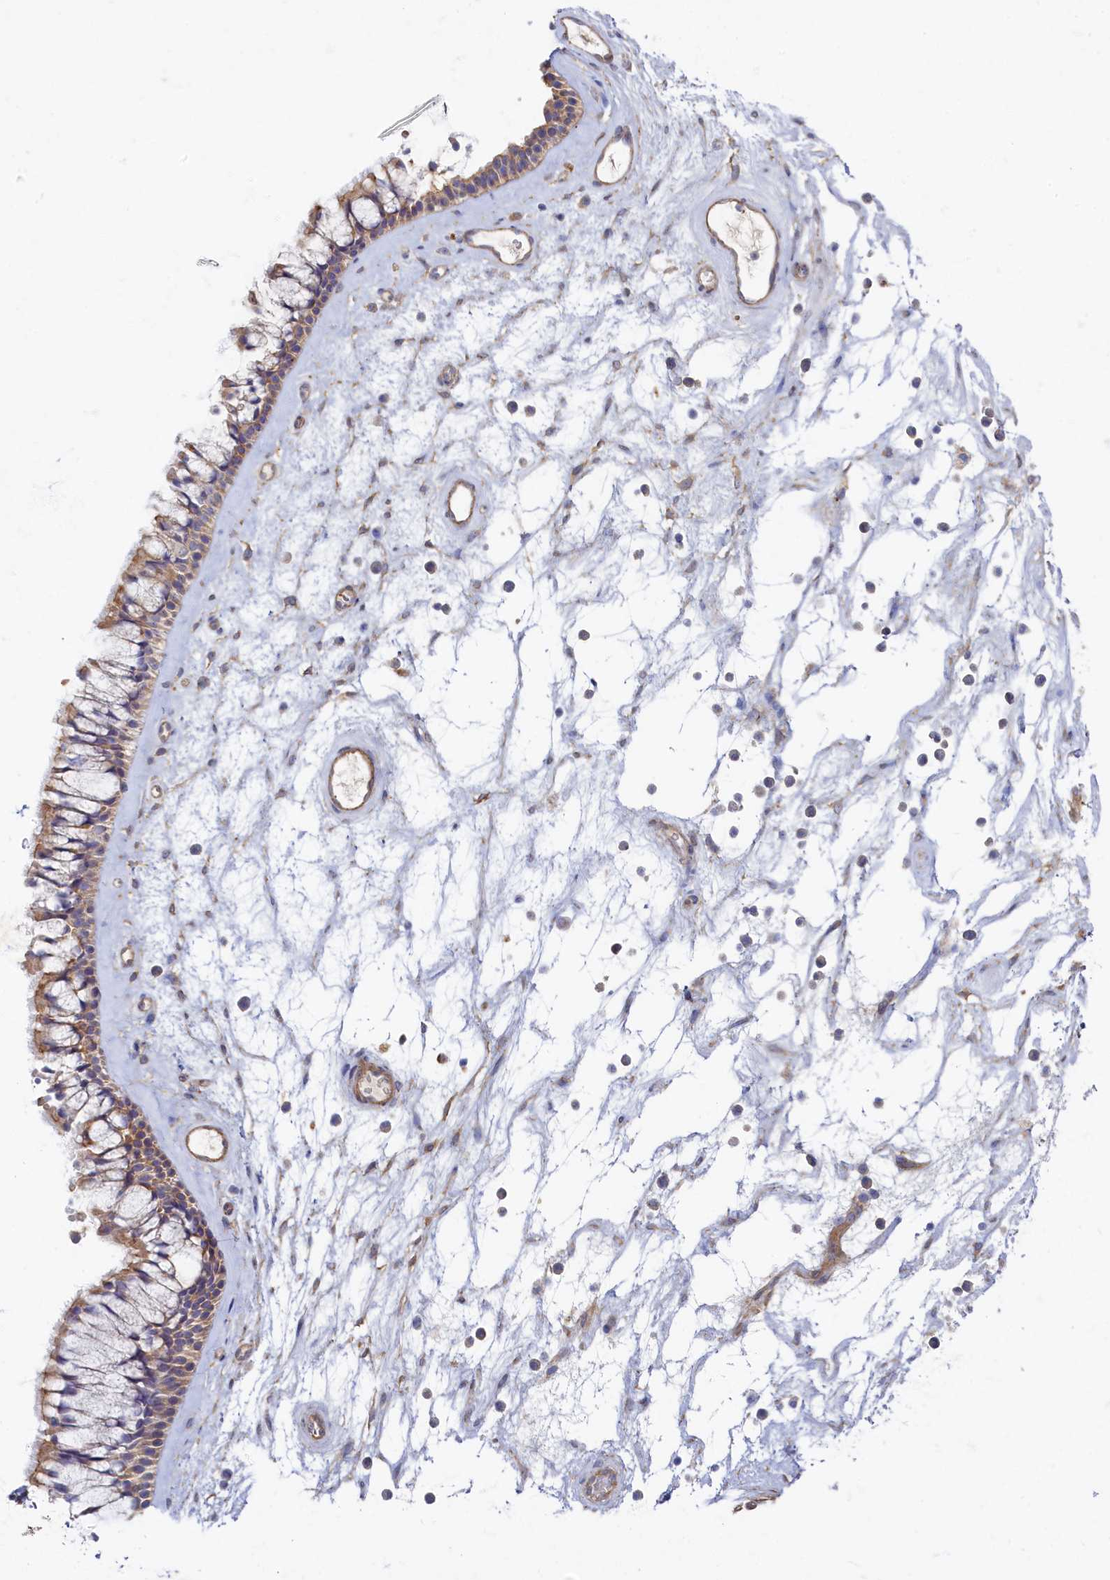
{"staining": {"intensity": "weak", "quantity": ">75%", "location": "cytoplasmic/membranous"}, "tissue": "nasopharynx", "cell_type": "Respiratory epithelial cells", "image_type": "normal", "snomed": [{"axis": "morphology", "description": "Normal tissue, NOS"}, {"axis": "topography", "description": "Nasopharynx"}], "caption": "This histopathology image reveals immunohistochemistry staining of normal nasopharynx, with low weak cytoplasmic/membranous expression in about >75% of respiratory epithelial cells.", "gene": "PSMG2", "patient": {"sex": "male", "age": 64}}